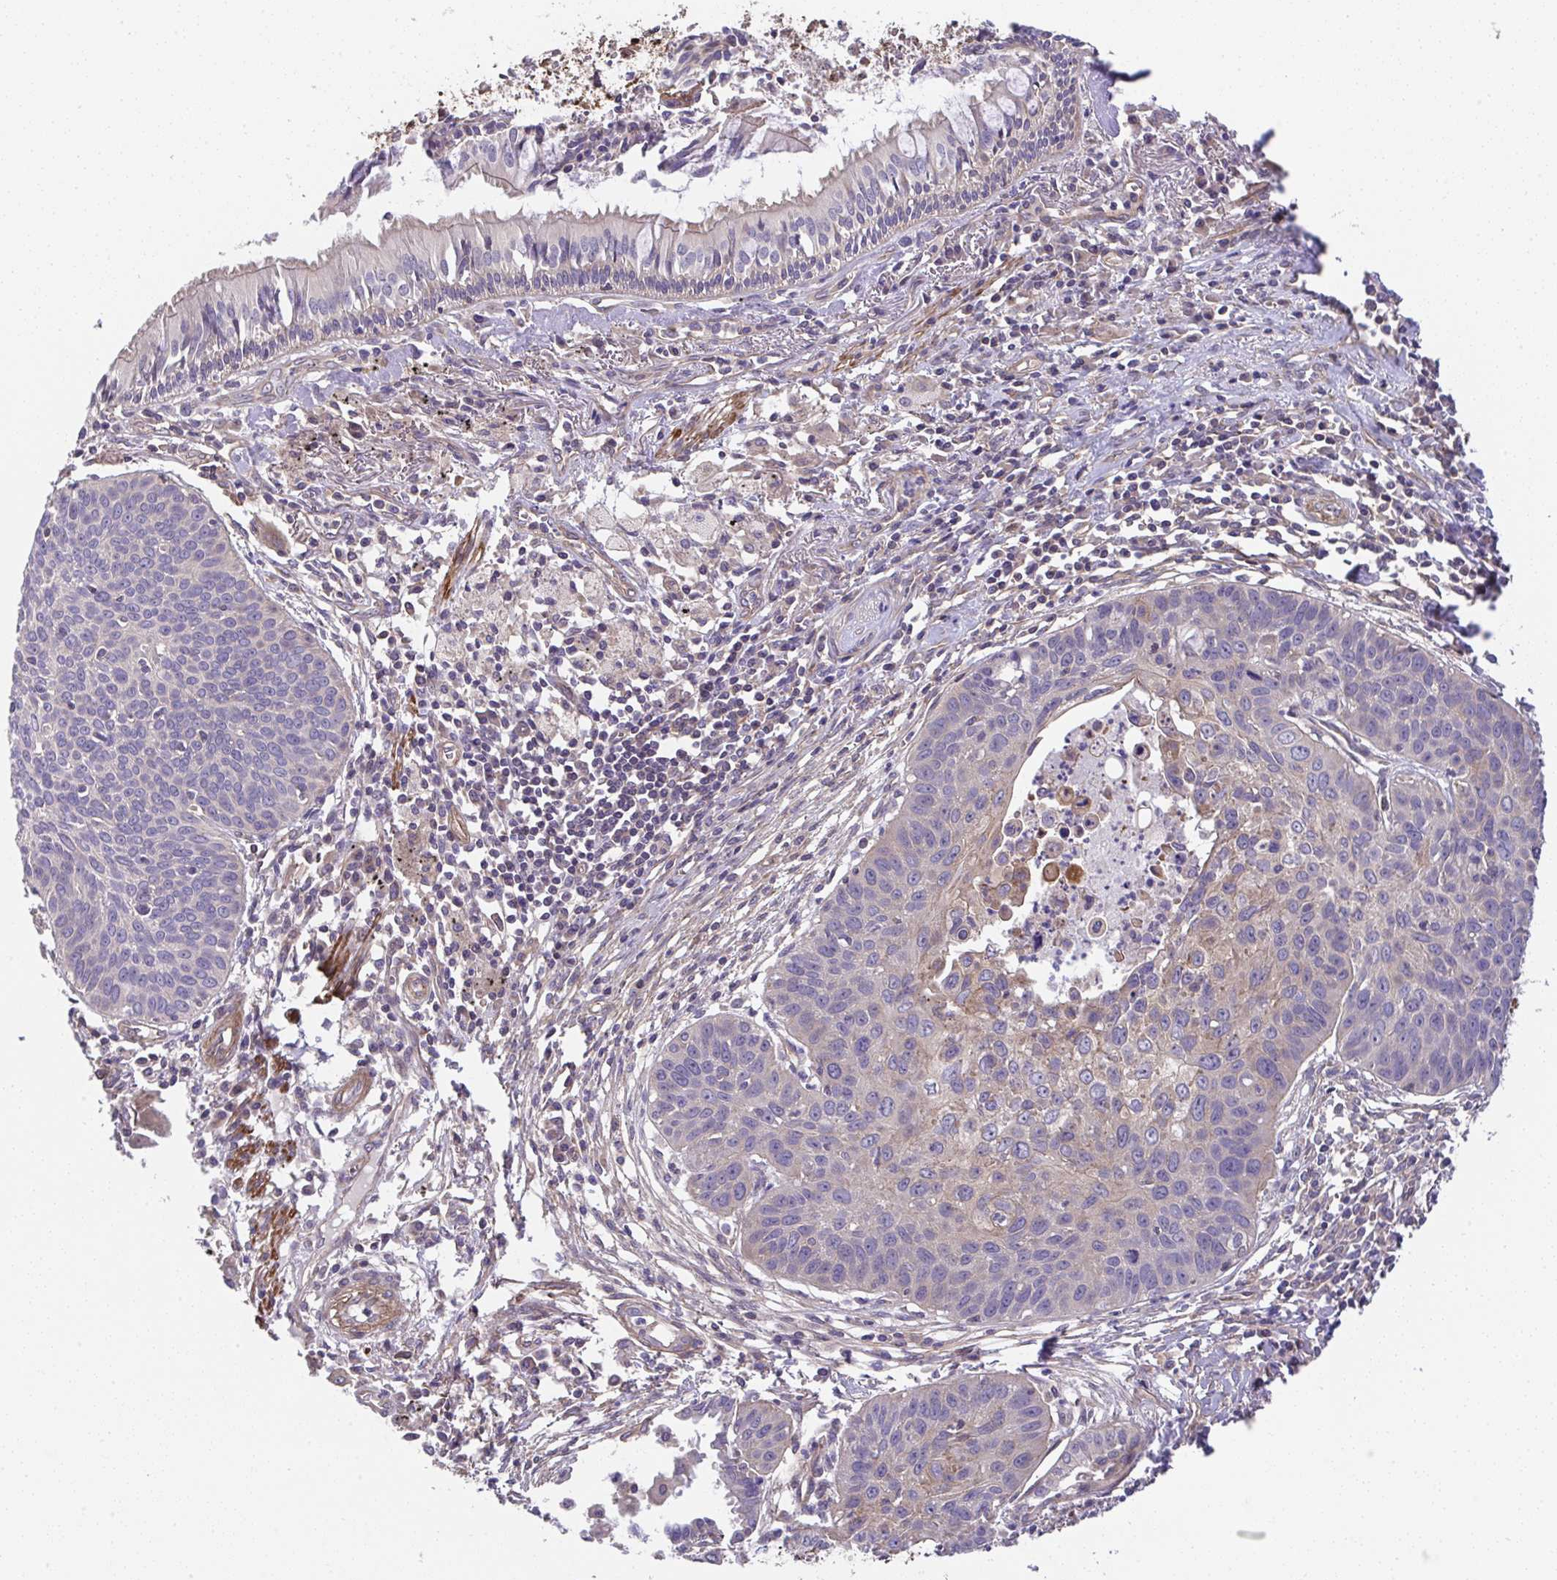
{"staining": {"intensity": "moderate", "quantity": "<25%", "location": "cytoplasmic/membranous"}, "tissue": "lung cancer", "cell_type": "Tumor cells", "image_type": "cancer", "snomed": [{"axis": "morphology", "description": "Squamous cell carcinoma, NOS"}, {"axis": "topography", "description": "Lung"}], "caption": "Lung cancer stained for a protein demonstrates moderate cytoplasmic/membranous positivity in tumor cells.", "gene": "ZNF696", "patient": {"sex": "male", "age": 71}}